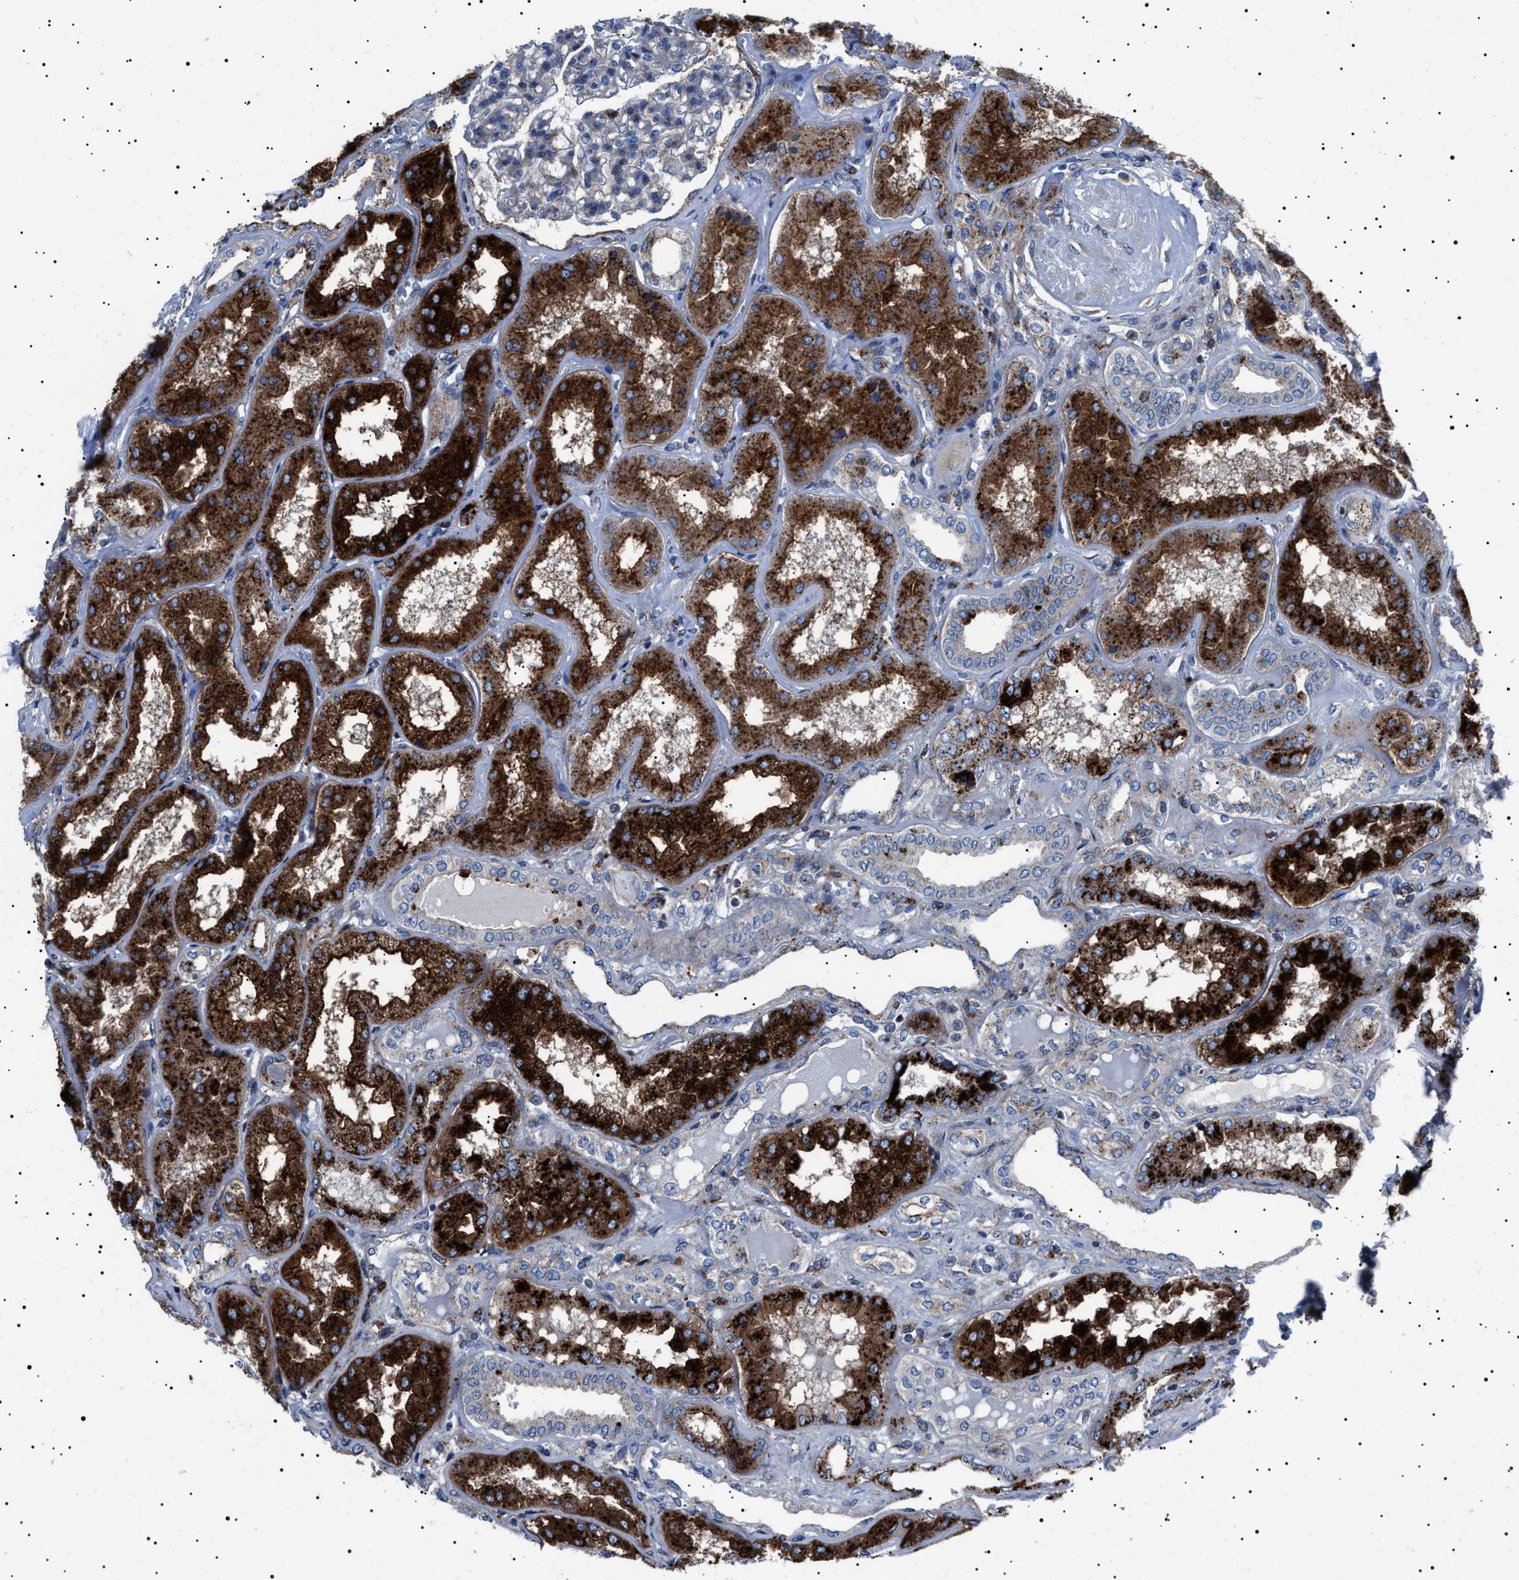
{"staining": {"intensity": "weak", "quantity": "<25%", "location": "cytoplasmic/membranous"}, "tissue": "kidney", "cell_type": "Cells in glomeruli", "image_type": "normal", "snomed": [{"axis": "morphology", "description": "Normal tissue, NOS"}, {"axis": "topography", "description": "Kidney"}], "caption": "DAB immunohistochemical staining of normal human kidney shows no significant positivity in cells in glomeruli. (Brightfield microscopy of DAB (3,3'-diaminobenzidine) immunohistochemistry (IHC) at high magnification).", "gene": "NEU1", "patient": {"sex": "female", "age": 56}}